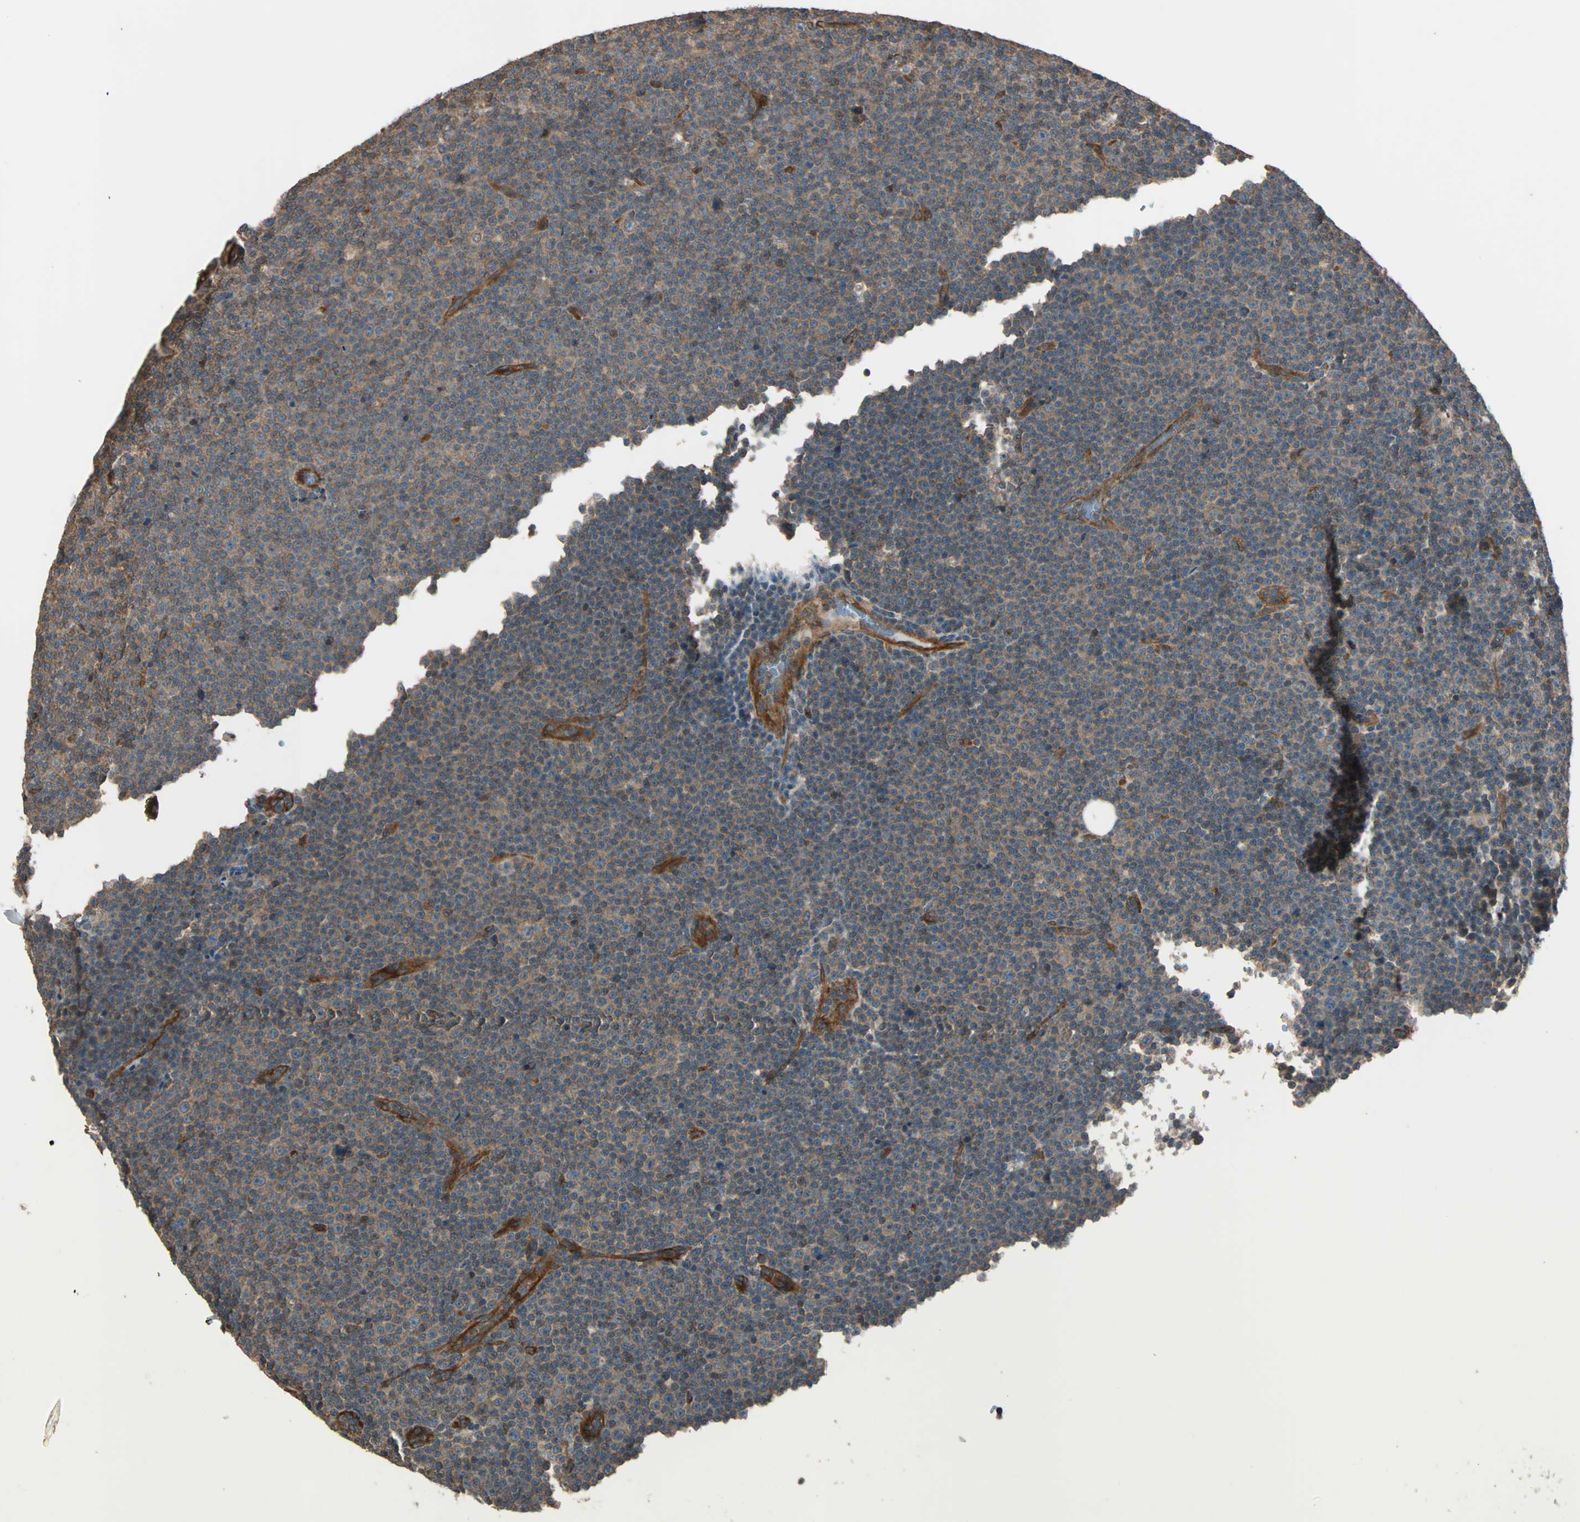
{"staining": {"intensity": "moderate", "quantity": ">75%", "location": "cytoplasmic/membranous"}, "tissue": "lymphoma", "cell_type": "Tumor cells", "image_type": "cancer", "snomed": [{"axis": "morphology", "description": "Malignant lymphoma, non-Hodgkin's type, Low grade"}, {"axis": "topography", "description": "Lymph node"}], "caption": "Lymphoma stained with immunohistochemistry exhibits moderate cytoplasmic/membranous expression in approximately >75% of tumor cells.", "gene": "GCK", "patient": {"sex": "female", "age": 67}}